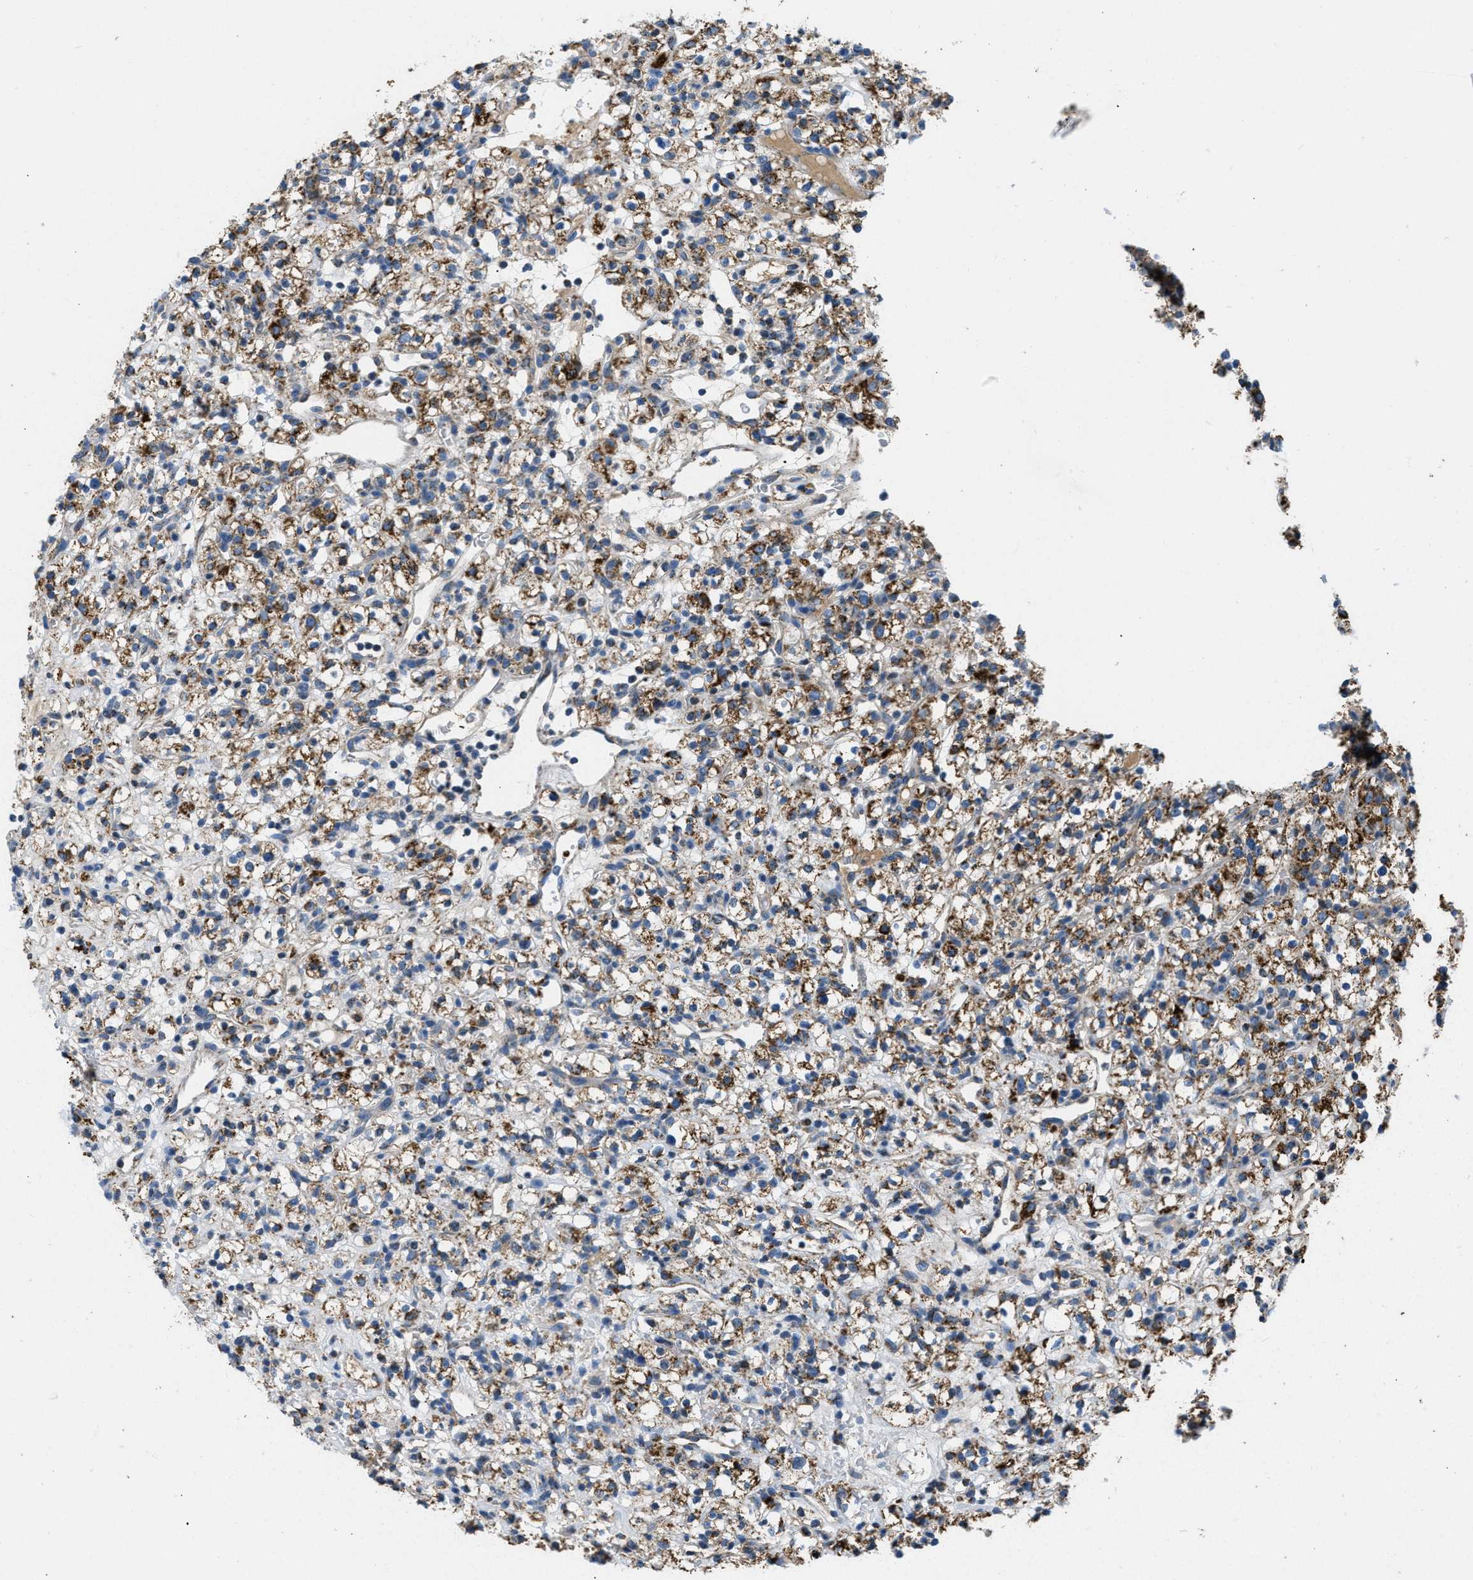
{"staining": {"intensity": "strong", "quantity": ">75%", "location": "cytoplasmic/membranous"}, "tissue": "renal cancer", "cell_type": "Tumor cells", "image_type": "cancer", "snomed": [{"axis": "morphology", "description": "Normal tissue, NOS"}, {"axis": "morphology", "description": "Adenocarcinoma, NOS"}, {"axis": "topography", "description": "Kidney"}], "caption": "Protein analysis of adenocarcinoma (renal) tissue displays strong cytoplasmic/membranous positivity in about >75% of tumor cells. (DAB (3,3'-diaminobenzidine) = brown stain, brightfield microscopy at high magnification).", "gene": "ACADVL", "patient": {"sex": "female", "age": 72}}